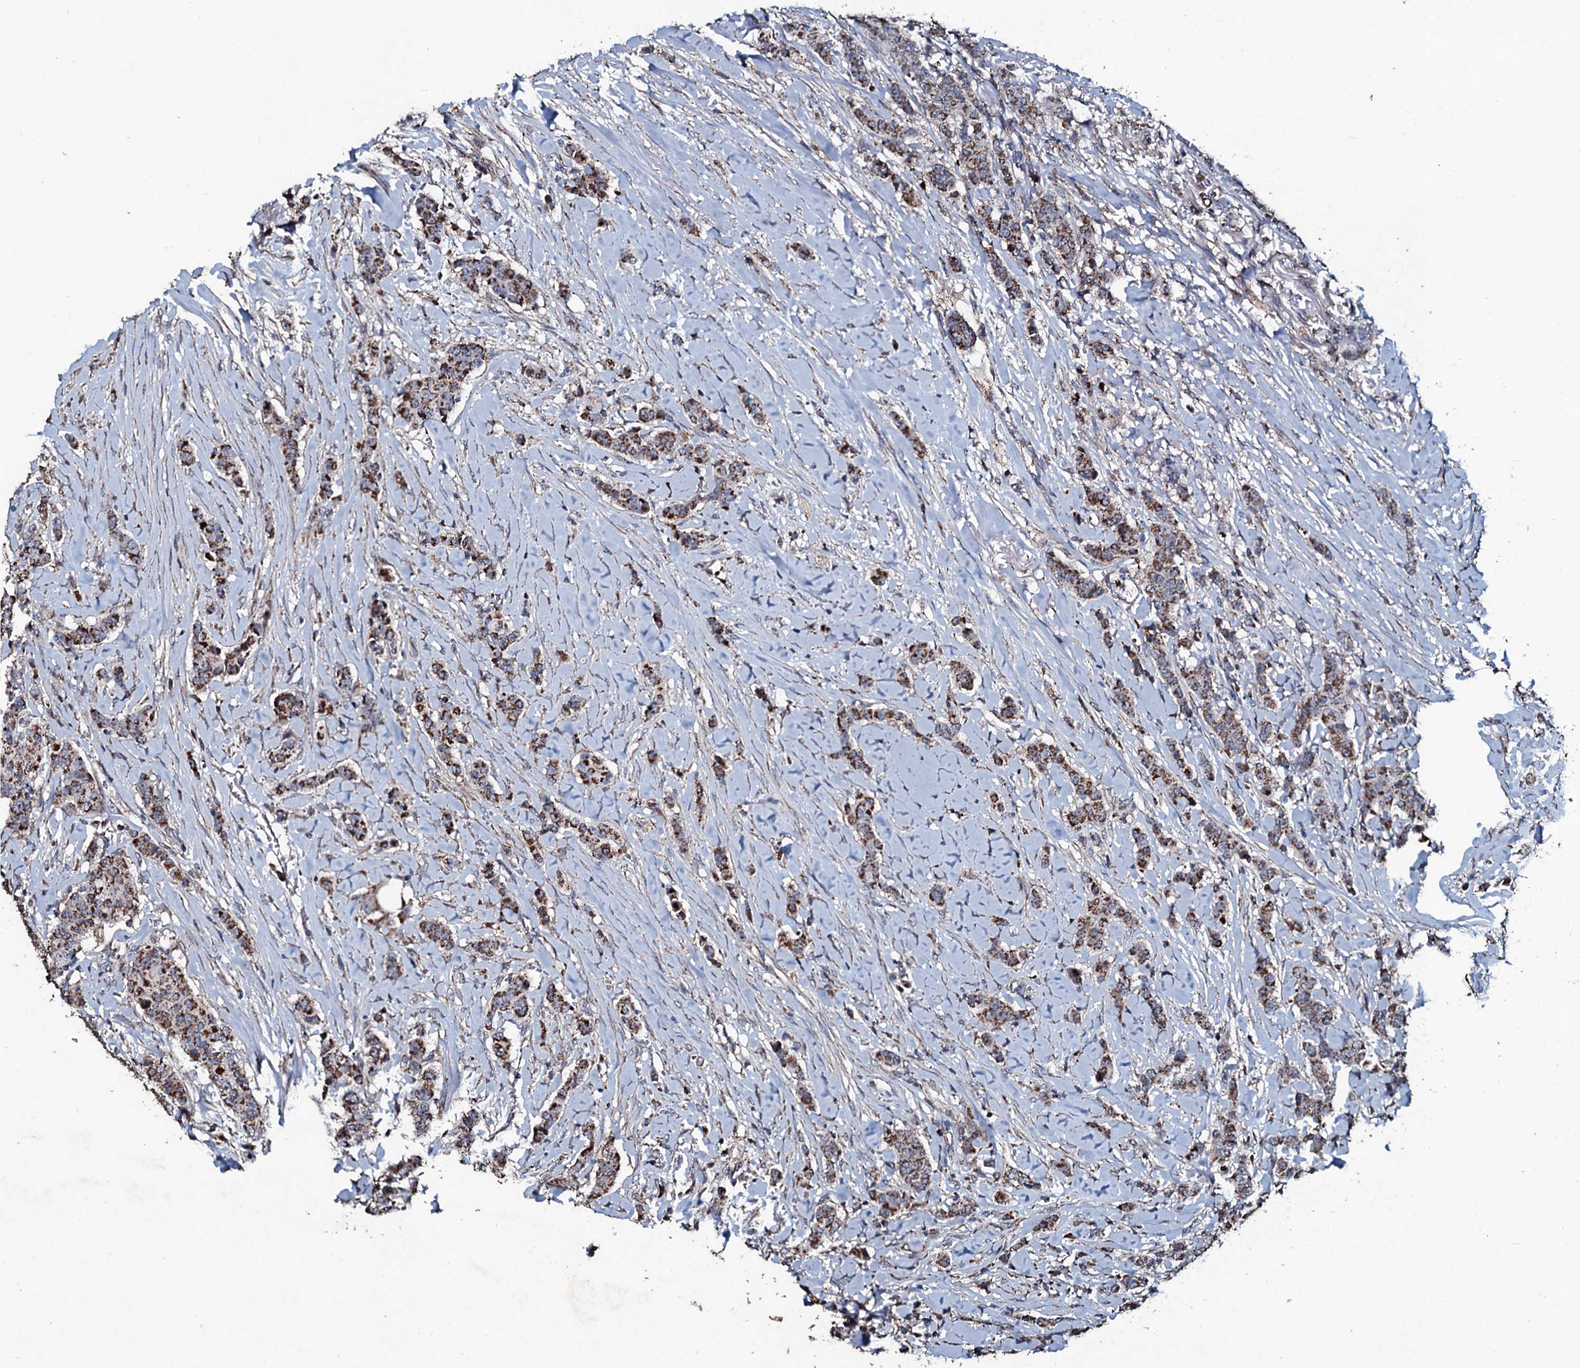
{"staining": {"intensity": "strong", "quantity": ">75%", "location": "cytoplasmic/membranous"}, "tissue": "breast cancer", "cell_type": "Tumor cells", "image_type": "cancer", "snomed": [{"axis": "morphology", "description": "Duct carcinoma"}, {"axis": "topography", "description": "Breast"}], "caption": "The micrograph shows immunohistochemical staining of breast cancer. There is strong cytoplasmic/membranous expression is identified in approximately >75% of tumor cells.", "gene": "DYNC2I2", "patient": {"sex": "female", "age": 40}}